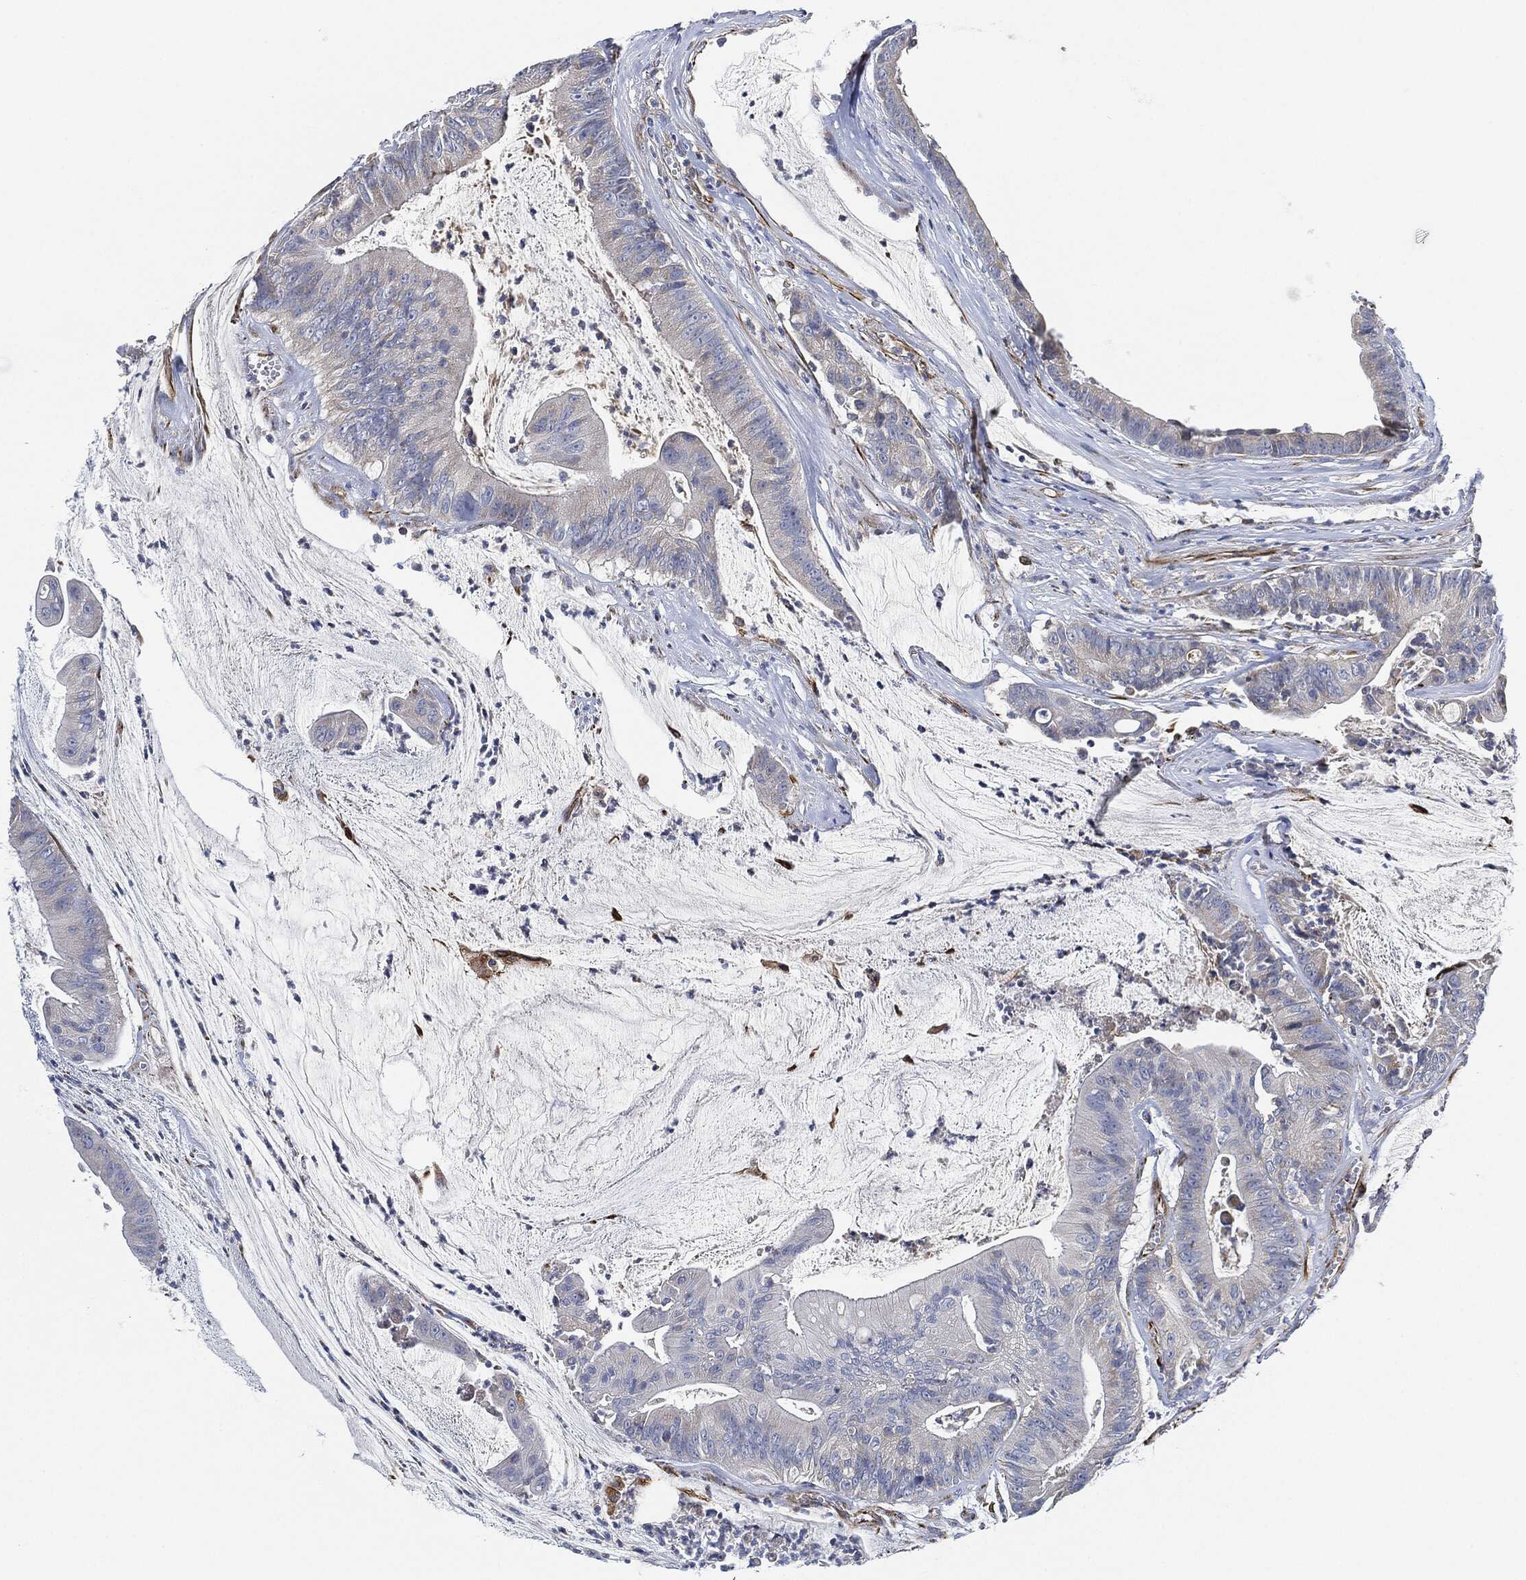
{"staining": {"intensity": "negative", "quantity": "none", "location": "none"}, "tissue": "colorectal cancer", "cell_type": "Tumor cells", "image_type": "cancer", "snomed": [{"axis": "morphology", "description": "Adenocarcinoma, NOS"}, {"axis": "topography", "description": "Colon"}], "caption": "This is an immunohistochemistry (IHC) micrograph of human colorectal cancer. There is no positivity in tumor cells.", "gene": "THSD1", "patient": {"sex": "female", "age": 69}}